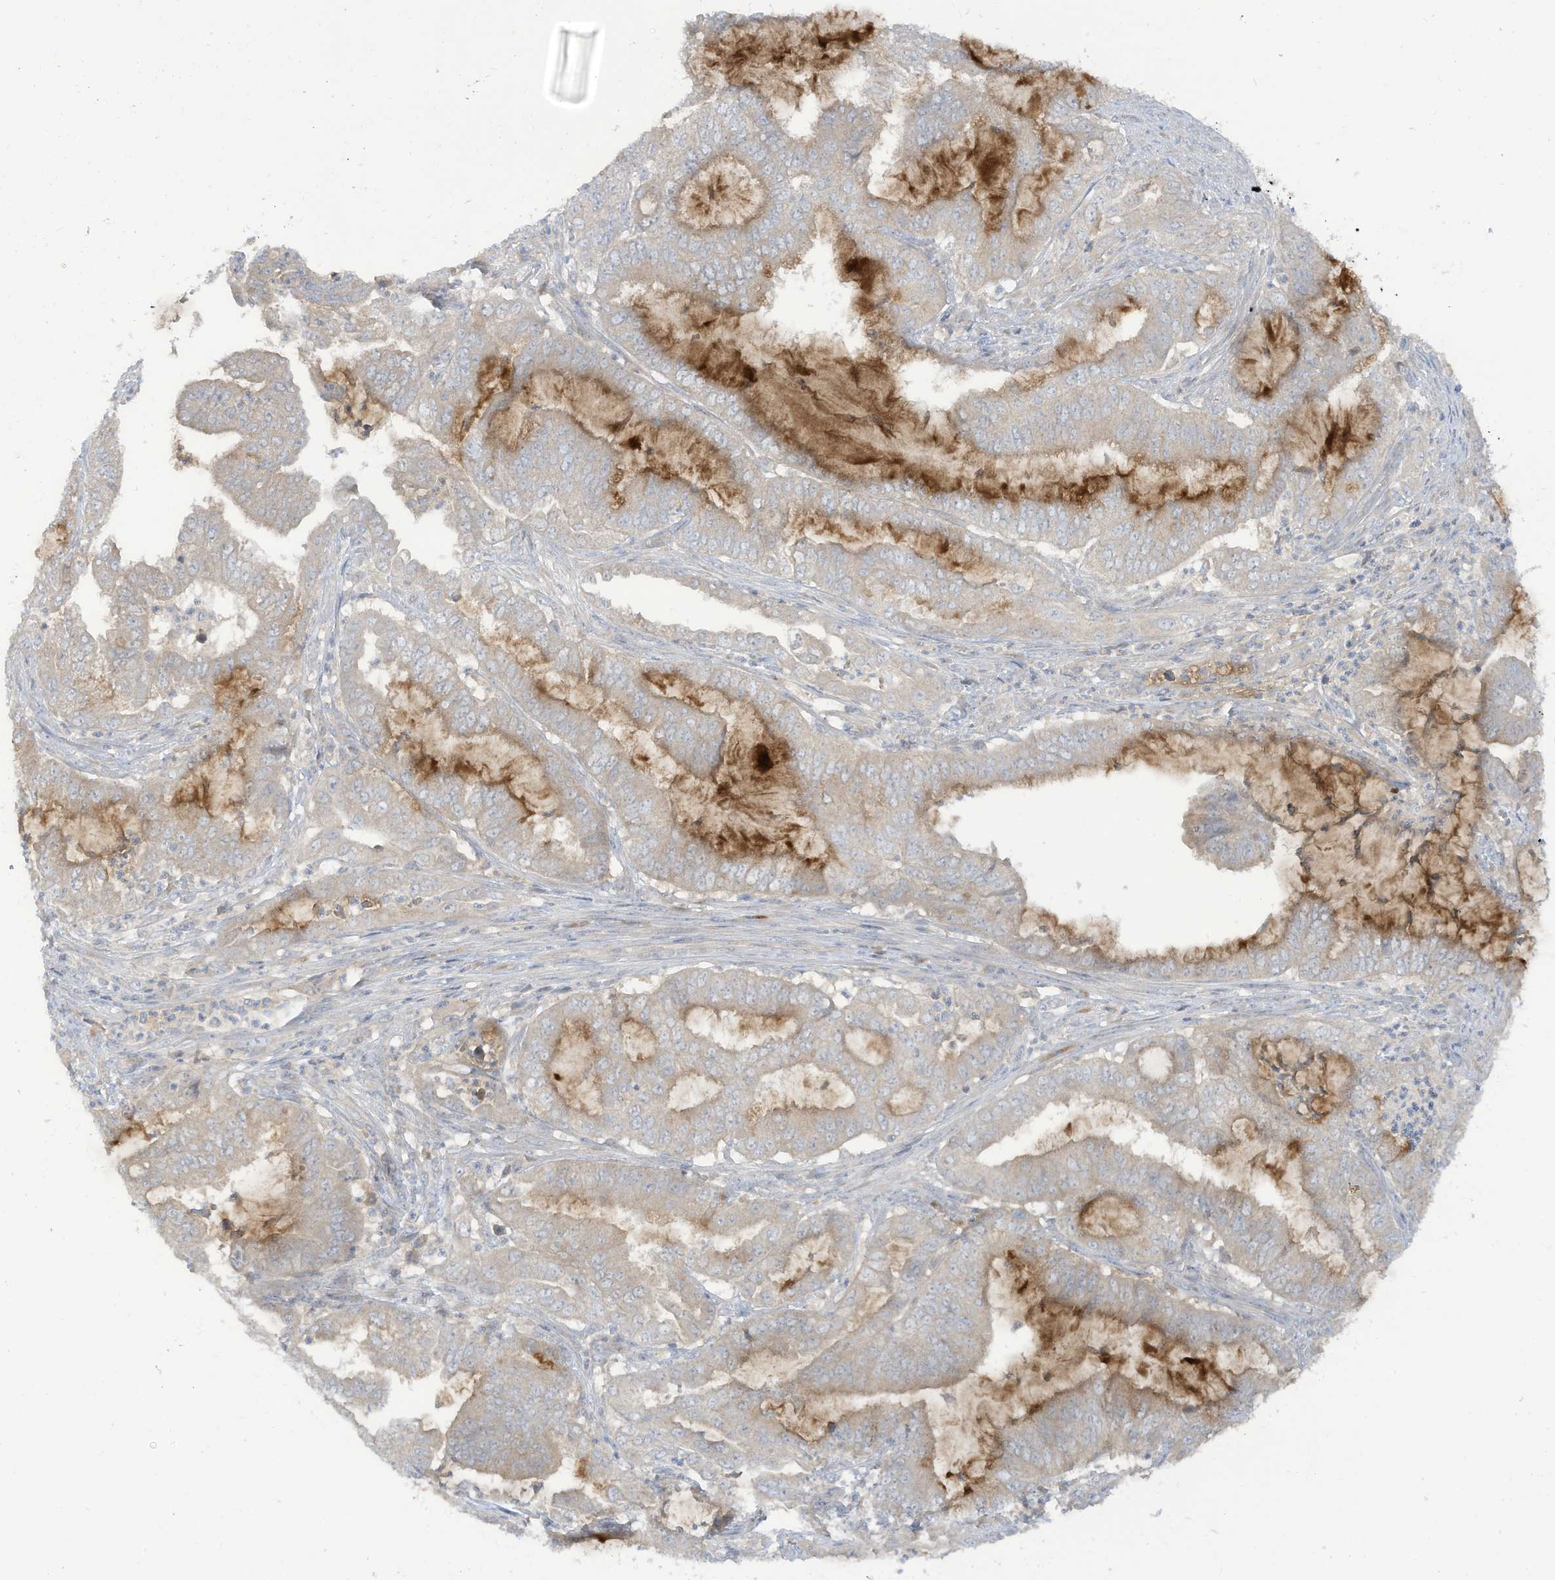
{"staining": {"intensity": "negative", "quantity": "none", "location": "none"}, "tissue": "endometrial cancer", "cell_type": "Tumor cells", "image_type": "cancer", "snomed": [{"axis": "morphology", "description": "Adenocarcinoma, NOS"}, {"axis": "topography", "description": "Endometrium"}], "caption": "Immunohistochemistry histopathology image of neoplastic tissue: adenocarcinoma (endometrial) stained with DAB demonstrates no significant protein staining in tumor cells.", "gene": "LRRN2", "patient": {"sex": "female", "age": 51}}